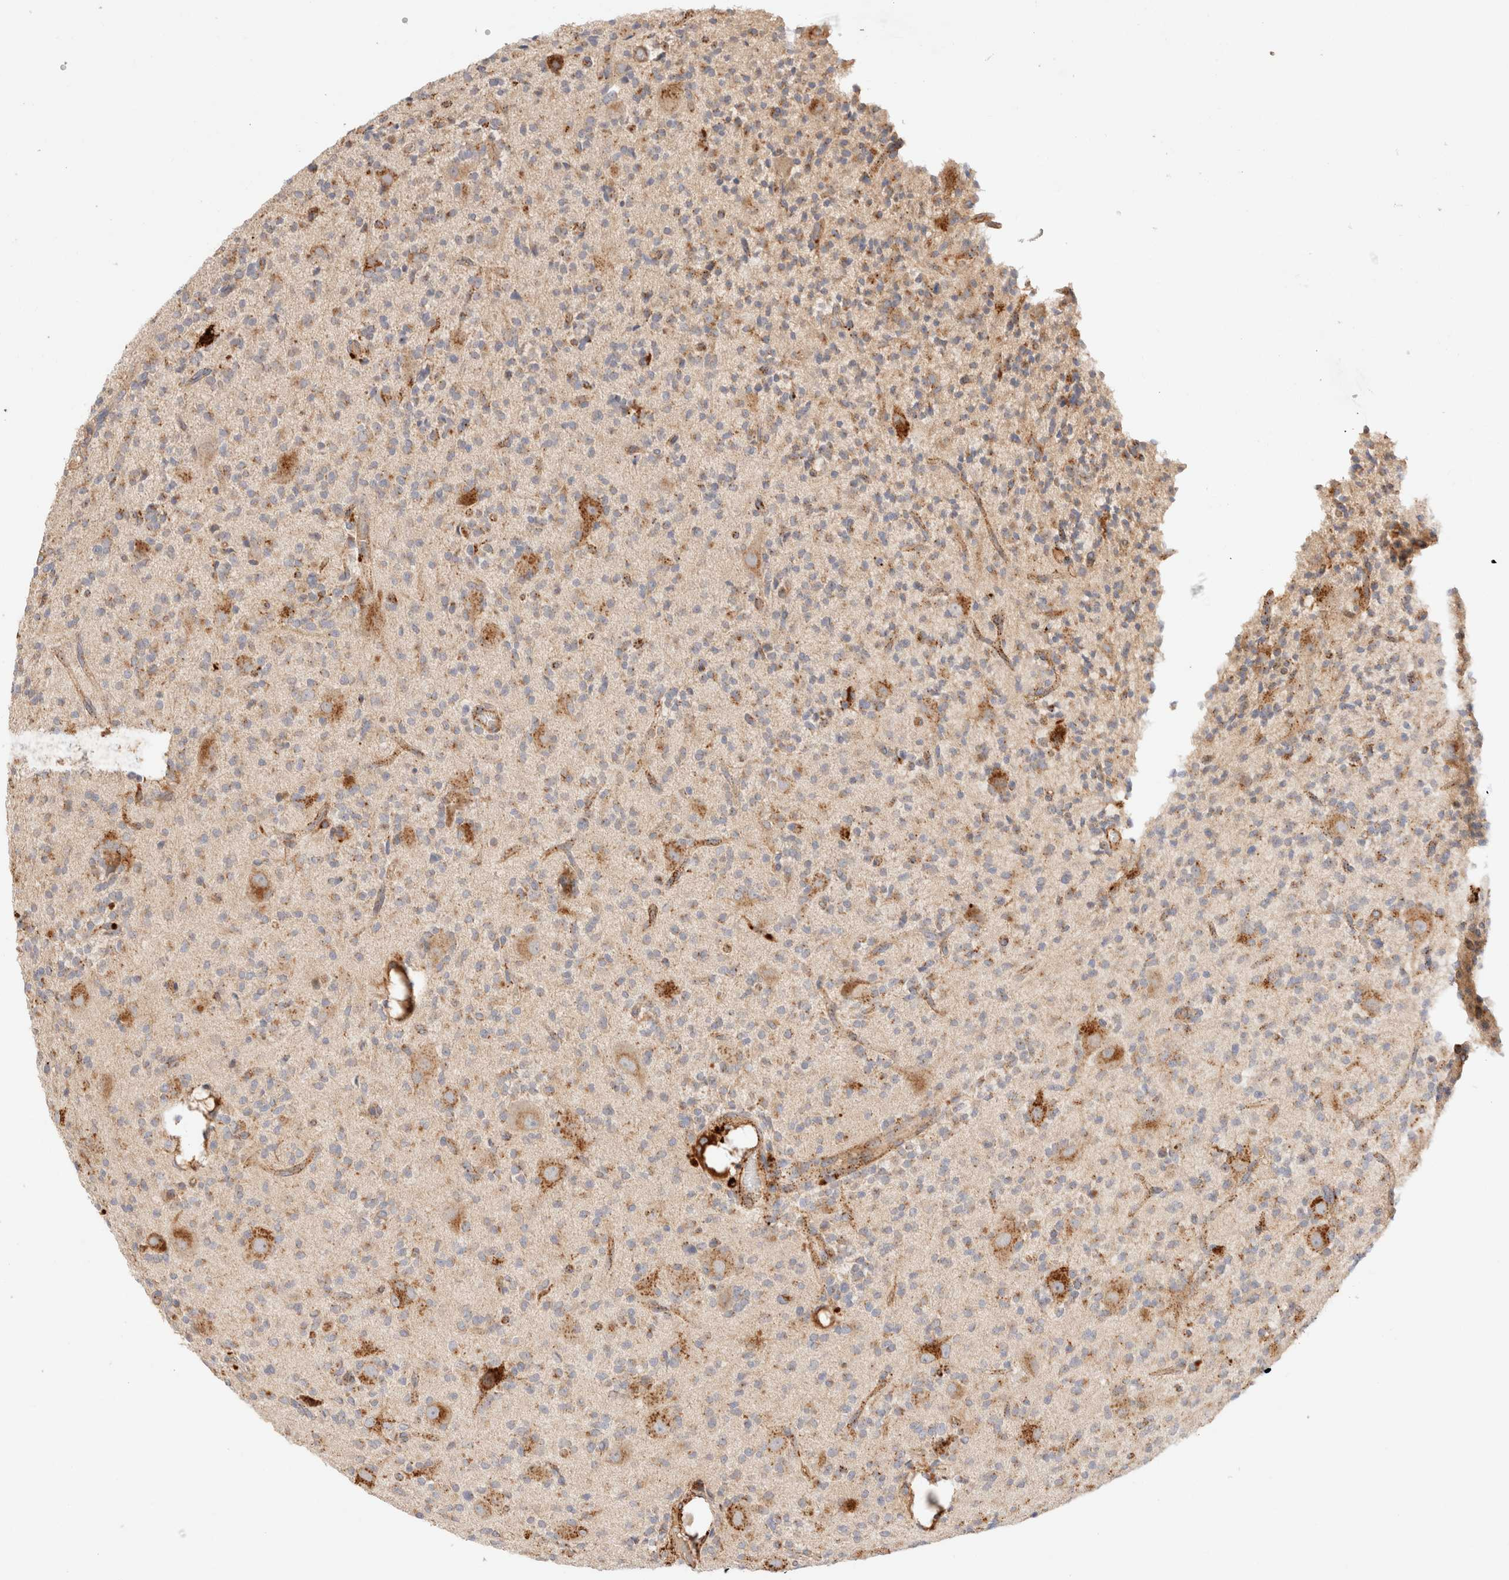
{"staining": {"intensity": "weak", "quantity": "25%-75%", "location": "cytoplasmic/membranous"}, "tissue": "glioma", "cell_type": "Tumor cells", "image_type": "cancer", "snomed": [{"axis": "morphology", "description": "Glioma, malignant, High grade"}, {"axis": "topography", "description": "Brain"}], "caption": "This histopathology image shows IHC staining of malignant high-grade glioma, with low weak cytoplasmic/membranous expression in about 25%-75% of tumor cells.", "gene": "RABEPK", "patient": {"sex": "male", "age": 34}}